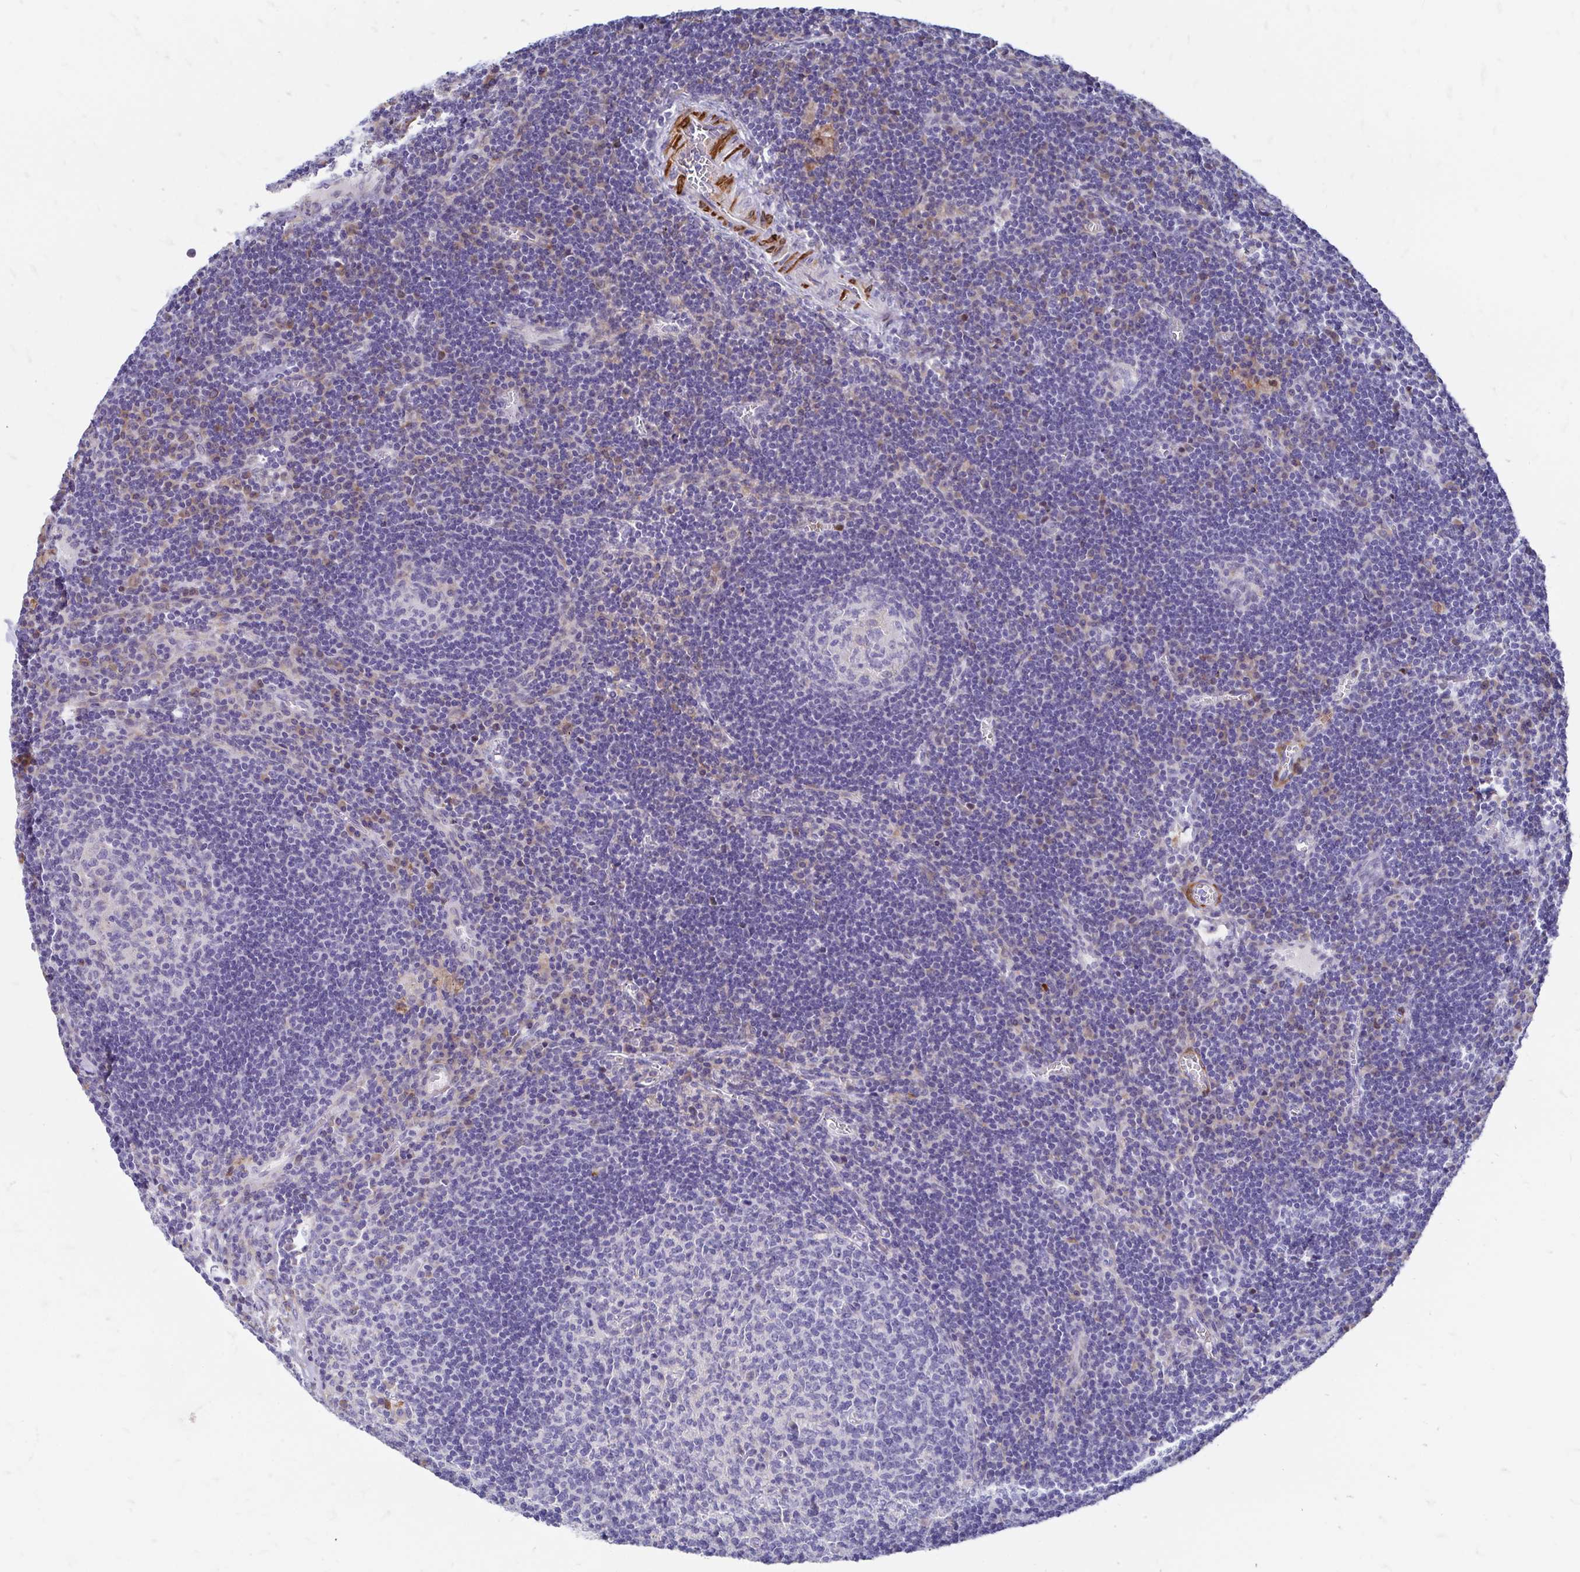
{"staining": {"intensity": "negative", "quantity": "none", "location": "none"}, "tissue": "lymph node", "cell_type": "Germinal center cells", "image_type": "normal", "snomed": [{"axis": "morphology", "description": "Normal tissue, NOS"}, {"axis": "topography", "description": "Lymph node"}], "caption": "IHC of normal lymph node demonstrates no expression in germinal center cells.", "gene": "CDKL1", "patient": {"sex": "male", "age": 67}}